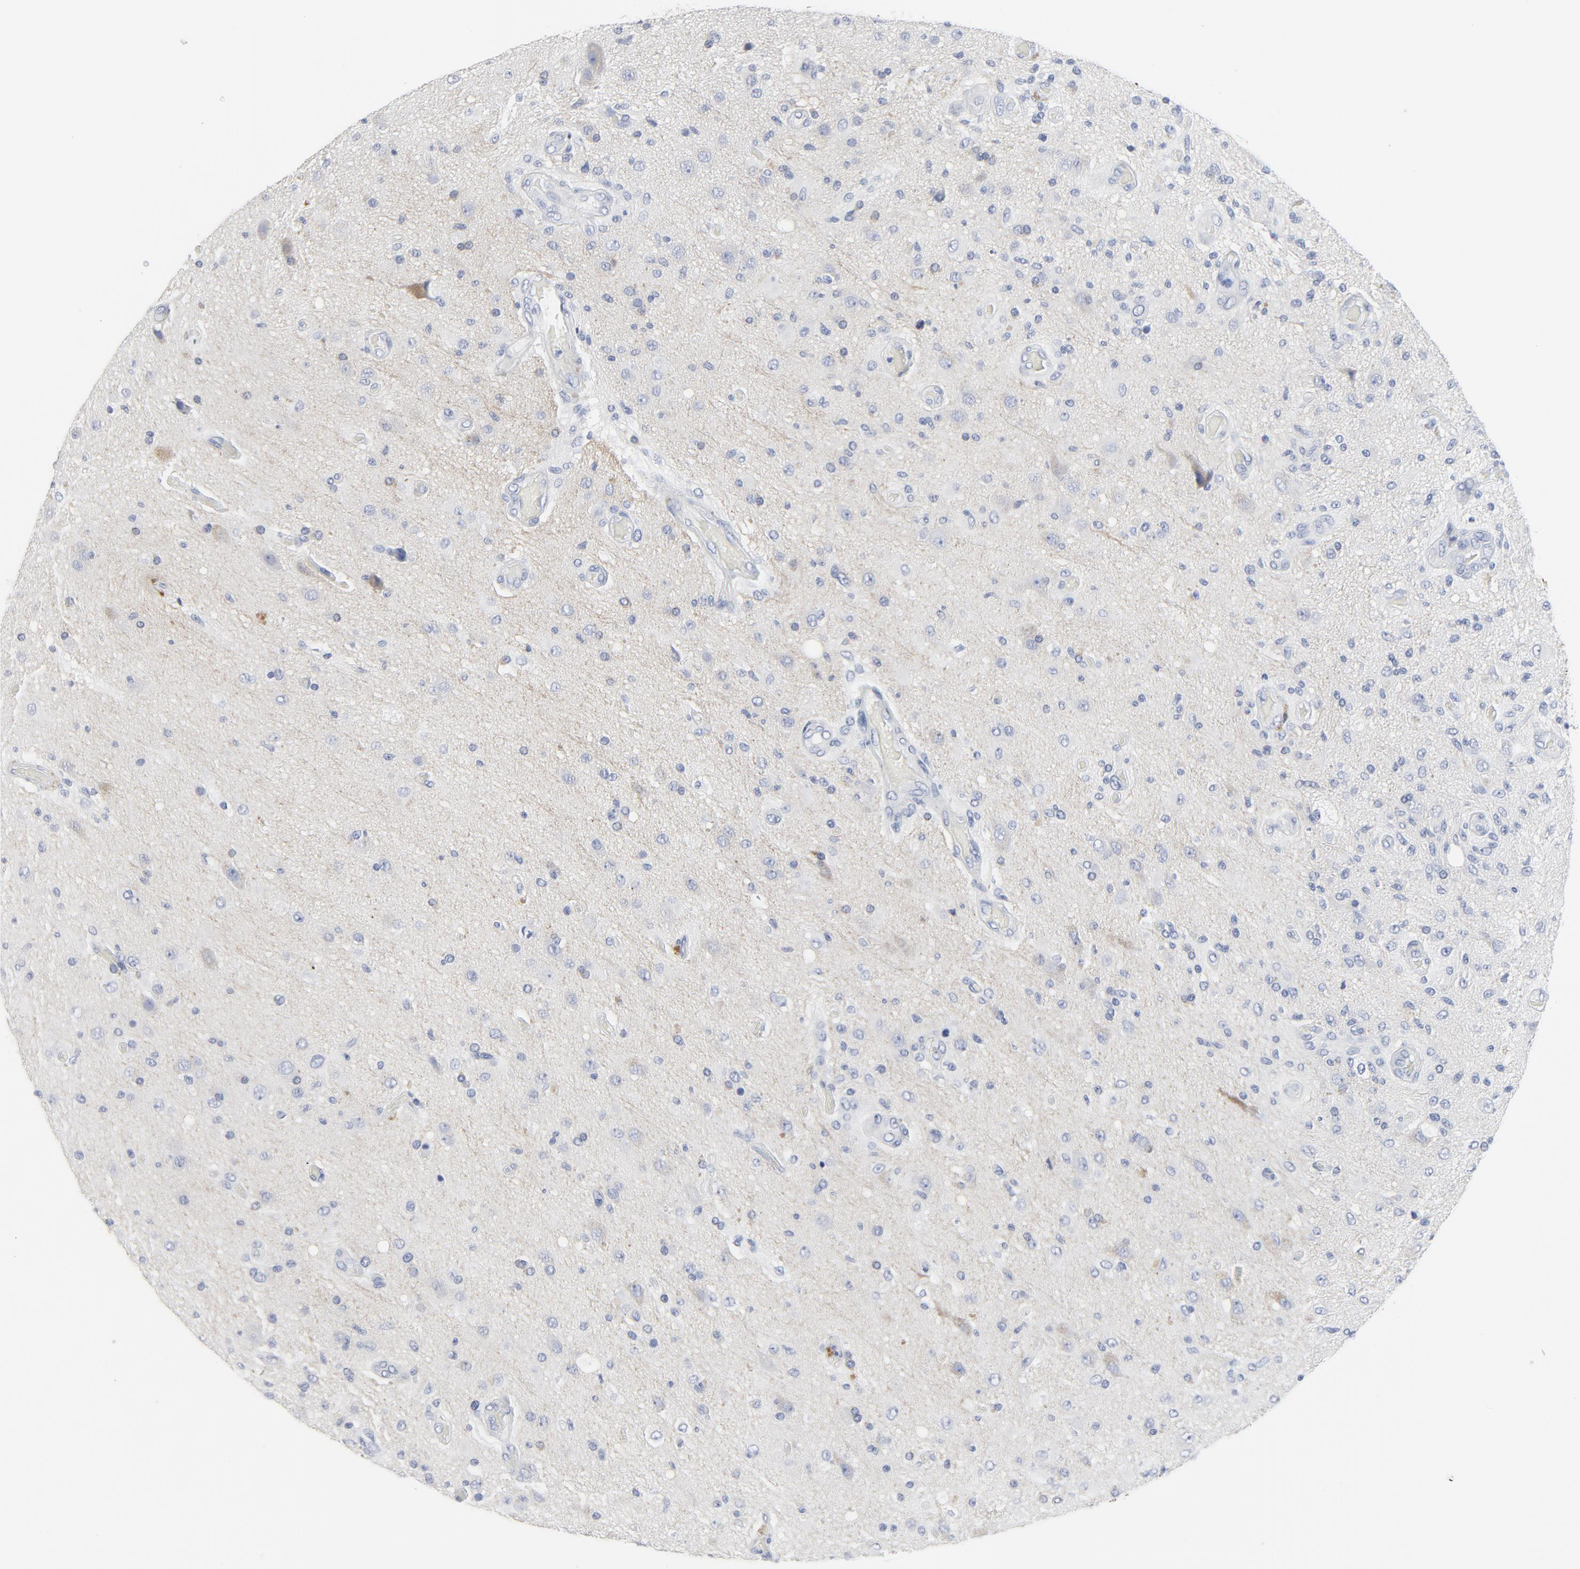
{"staining": {"intensity": "negative", "quantity": "none", "location": "none"}, "tissue": "glioma", "cell_type": "Tumor cells", "image_type": "cancer", "snomed": [{"axis": "morphology", "description": "Normal tissue, NOS"}, {"axis": "morphology", "description": "Glioma, malignant, High grade"}, {"axis": "topography", "description": "Cerebral cortex"}], "caption": "IHC micrograph of neoplastic tissue: malignant glioma (high-grade) stained with DAB demonstrates no significant protein positivity in tumor cells.", "gene": "TUBB1", "patient": {"sex": "male", "age": 77}}